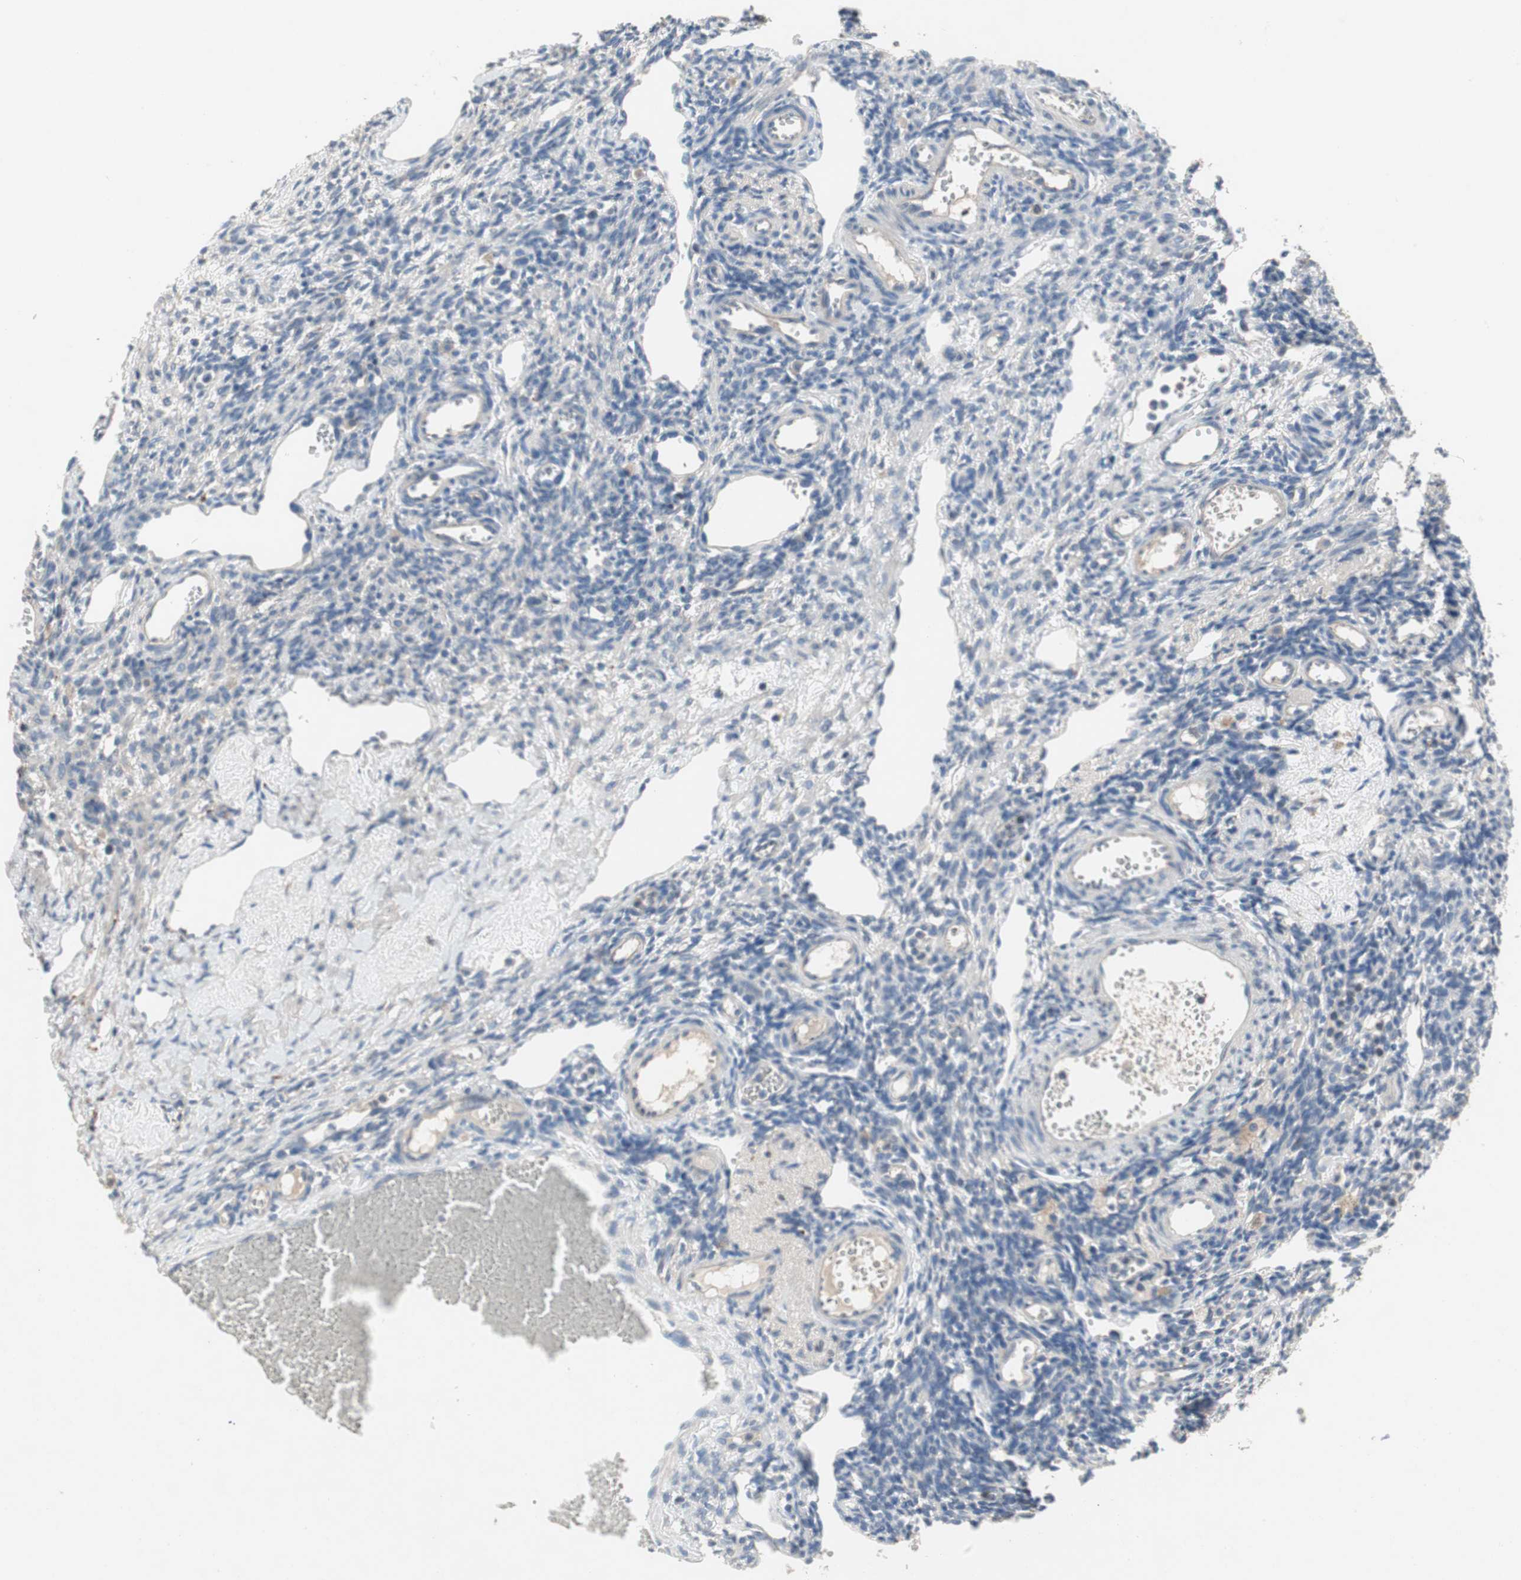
{"staining": {"intensity": "negative", "quantity": "none", "location": "none"}, "tissue": "ovary", "cell_type": "Ovarian stroma cells", "image_type": "normal", "snomed": [{"axis": "morphology", "description": "Normal tissue, NOS"}, {"axis": "topography", "description": "Ovary"}], "caption": "Ovarian stroma cells show no significant protein expression in unremarkable ovary. (DAB (3,3'-diaminobenzidine) IHC visualized using brightfield microscopy, high magnification).", "gene": "ALPL", "patient": {"sex": "female", "age": 33}}